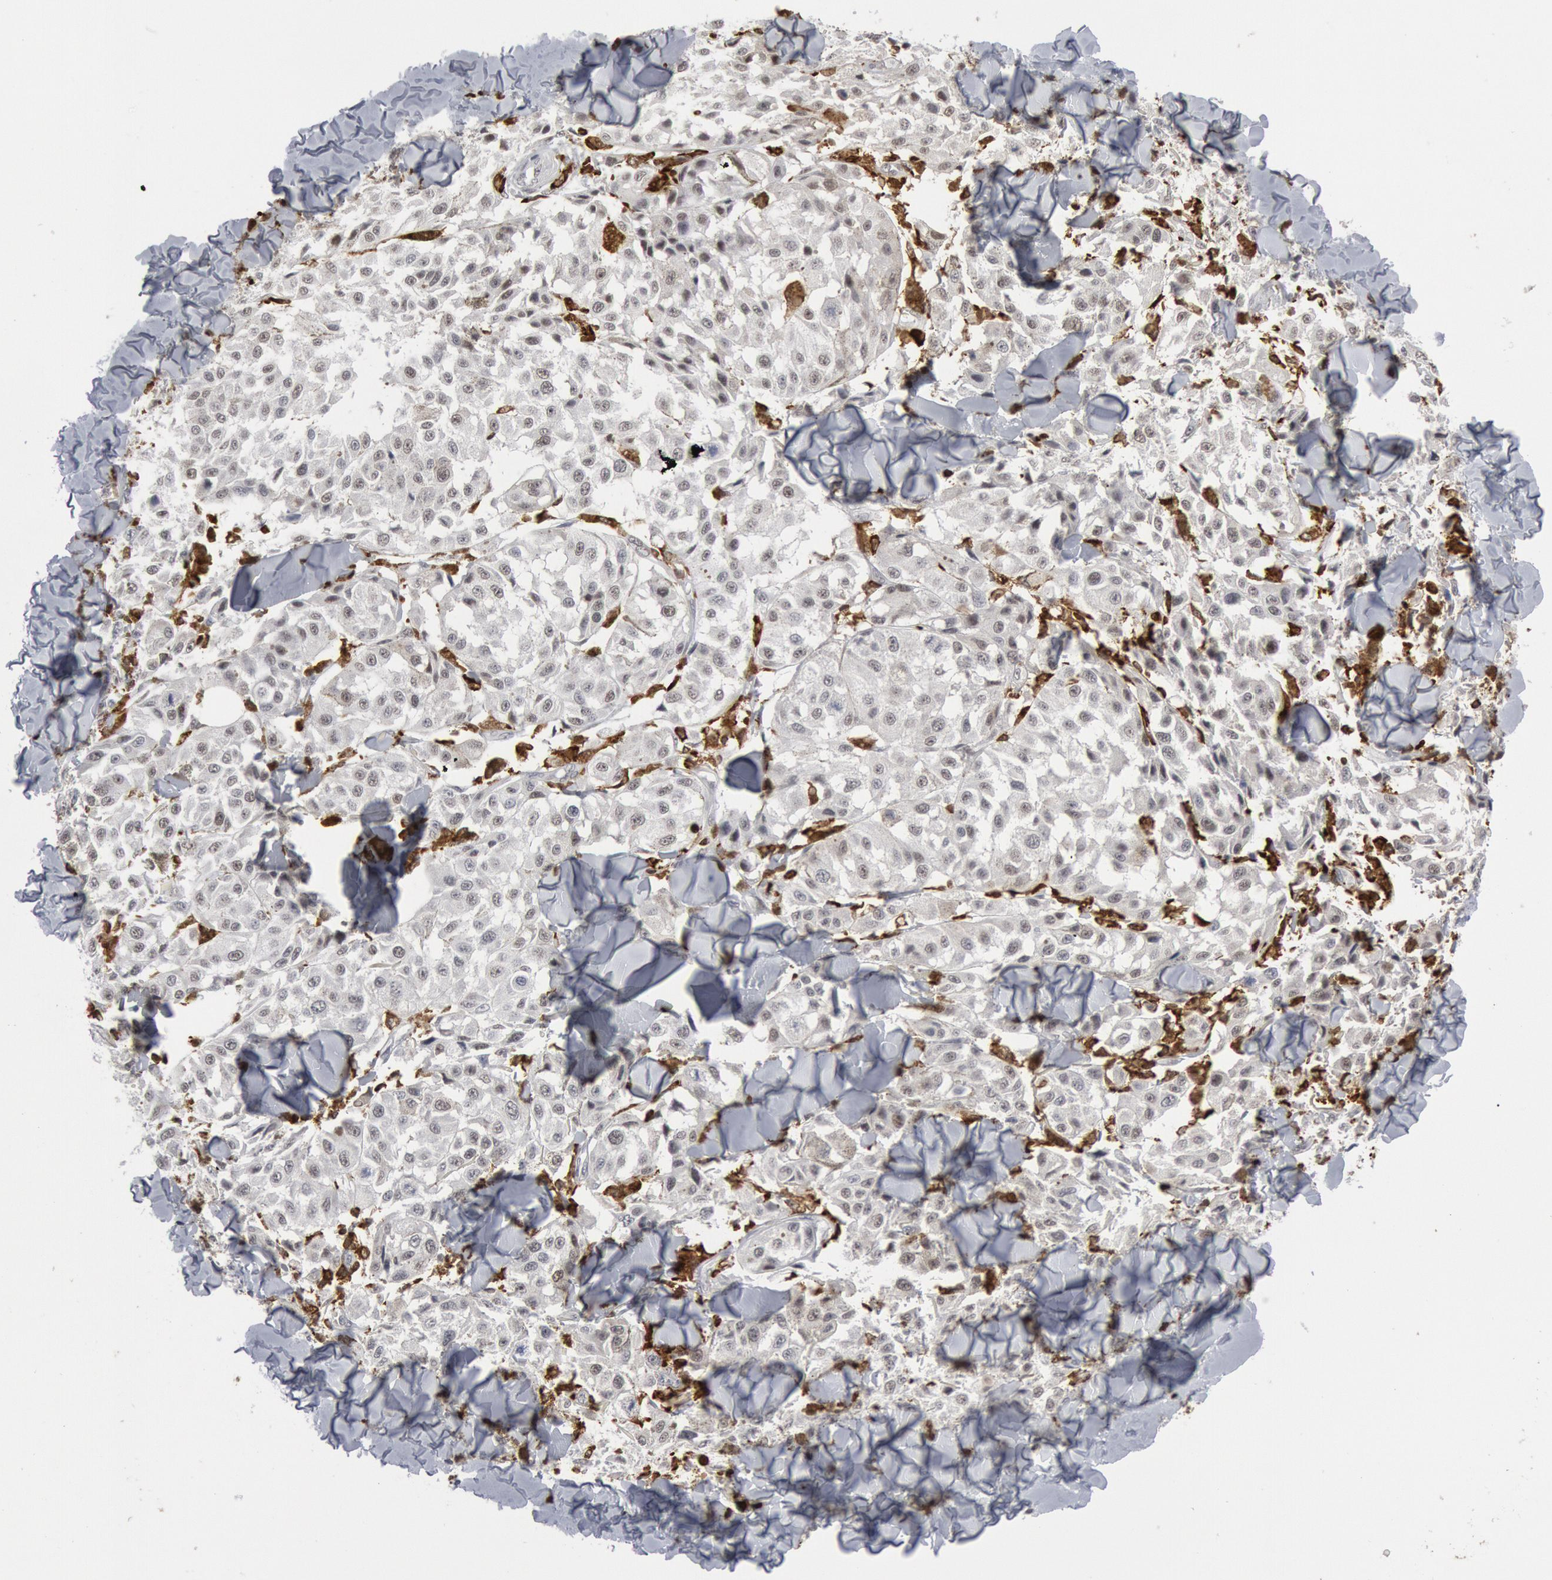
{"staining": {"intensity": "weak", "quantity": "25%-75%", "location": "nuclear"}, "tissue": "melanoma", "cell_type": "Tumor cells", "image_type": "cancer", "snomed": [{"axis": "morphology", "description": "Malignant melanoma, NOS"}, {"axis": "topography", "description": "Skin"}], "caption": "Protein staining of malignant melanoma tissue shows weak nuclear expression in approximately 25%-75% of tumor cells. Using DAB (3,3'-diaminobenzidine) (brown) and hematoxylin (blue) stains, captured at high magnification using brightfield microscopy.", "gene": "PTPN6", "patient": {"sex": "female", "age": 64}}